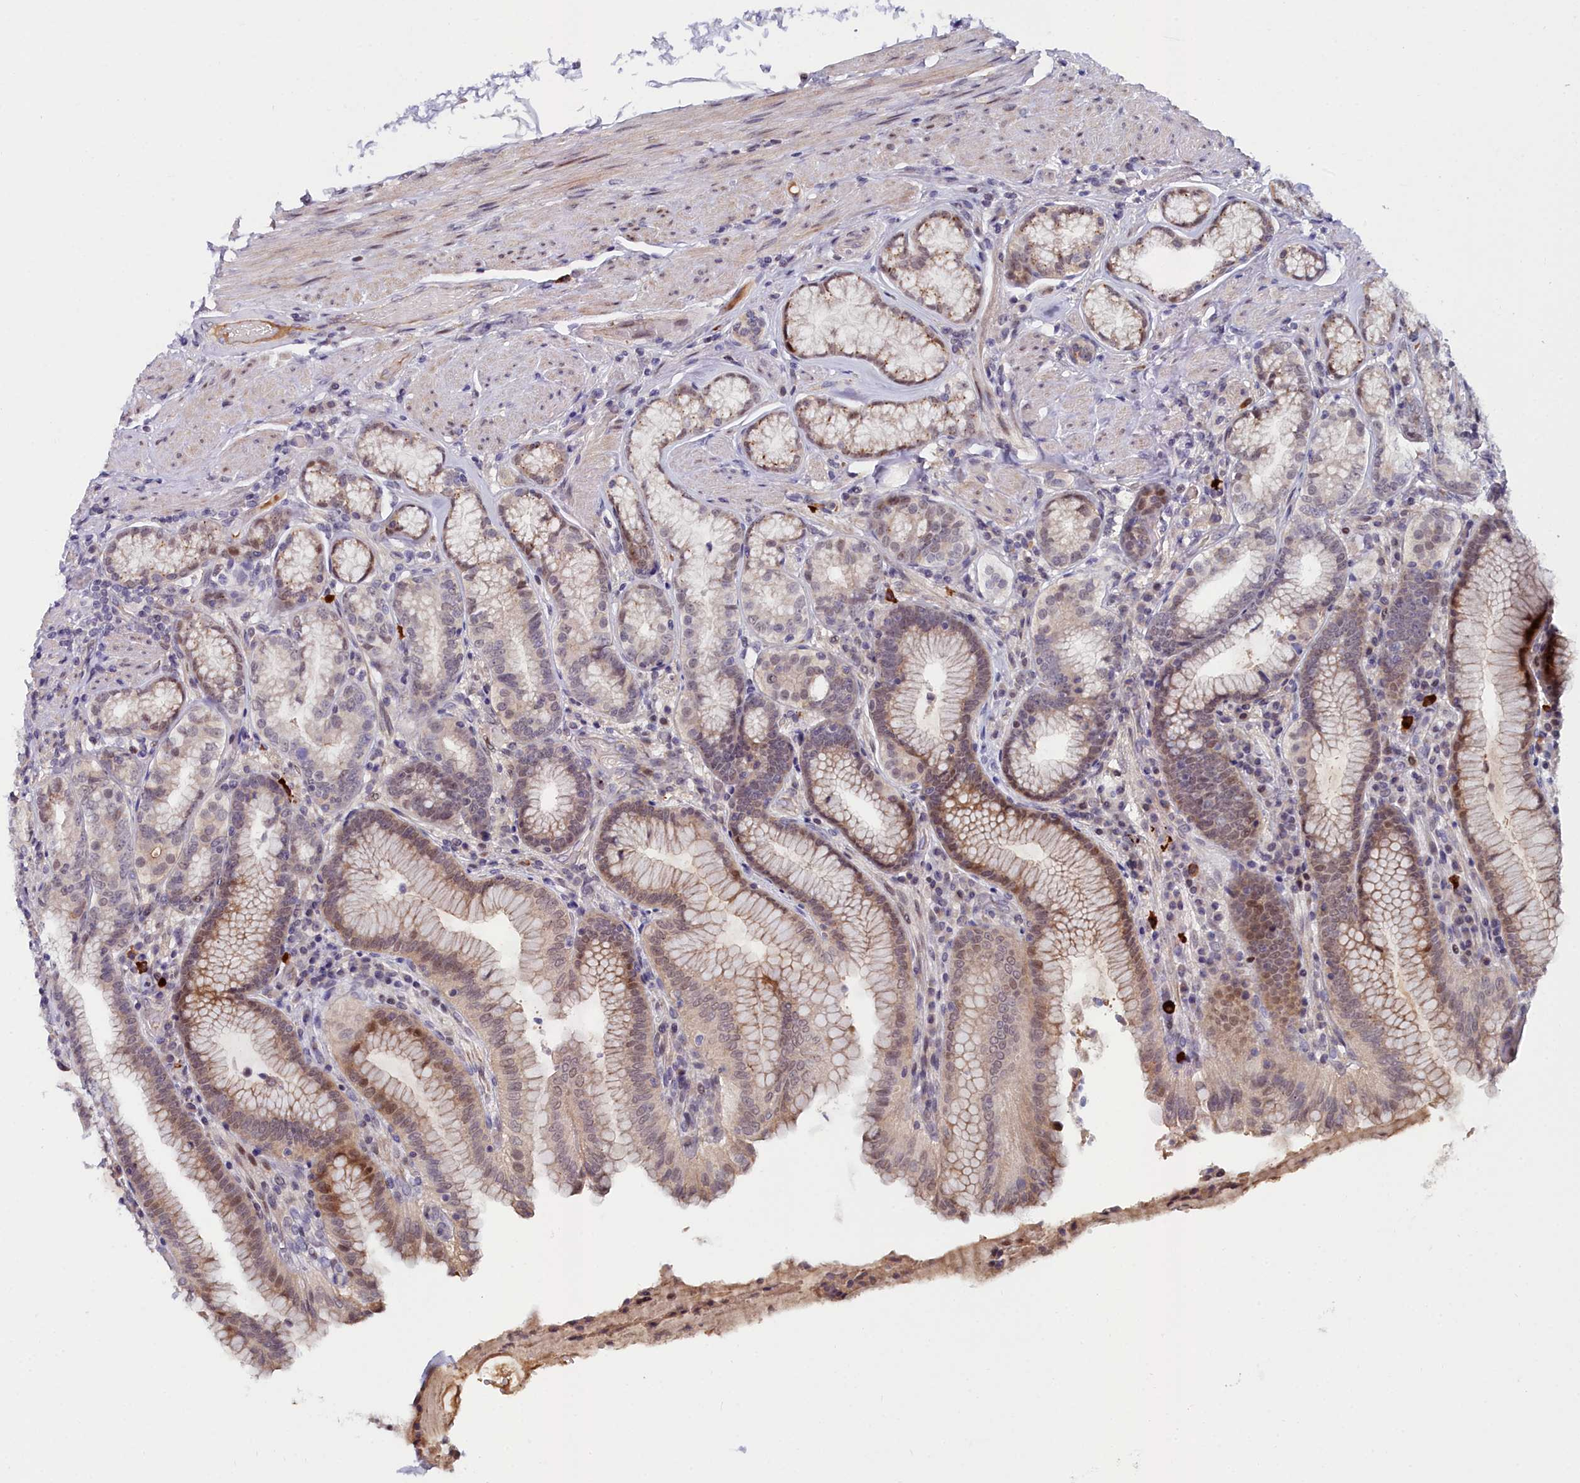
{"staining": {"intensity": "moderate", "quantity": "25%-75%", "location": "nuclear"}, "tissue": "stomach", "cell_type": "Glandular cells", "image_type": "normal", "snomed": [{"axis": "morphology", "description": "Normal tissue, NOS"}, {"axis": "topography", "description": "Stomach, upper"}, {"axis": "topography", "description": "Stomach, lower"}], "caption": "Immunohistochemical staining of benign stomach reveals medium levels of moderate nuclear expression in about 25%-75% of glandular cells. (Stains: DAB (3,3'-diaminobenzidine) in brown, nuclei in blue, Microscopy: brightfield microscopy at high magnification).", "gene": "KCTD18", "patient": {"sex": "female", "age": 76}}